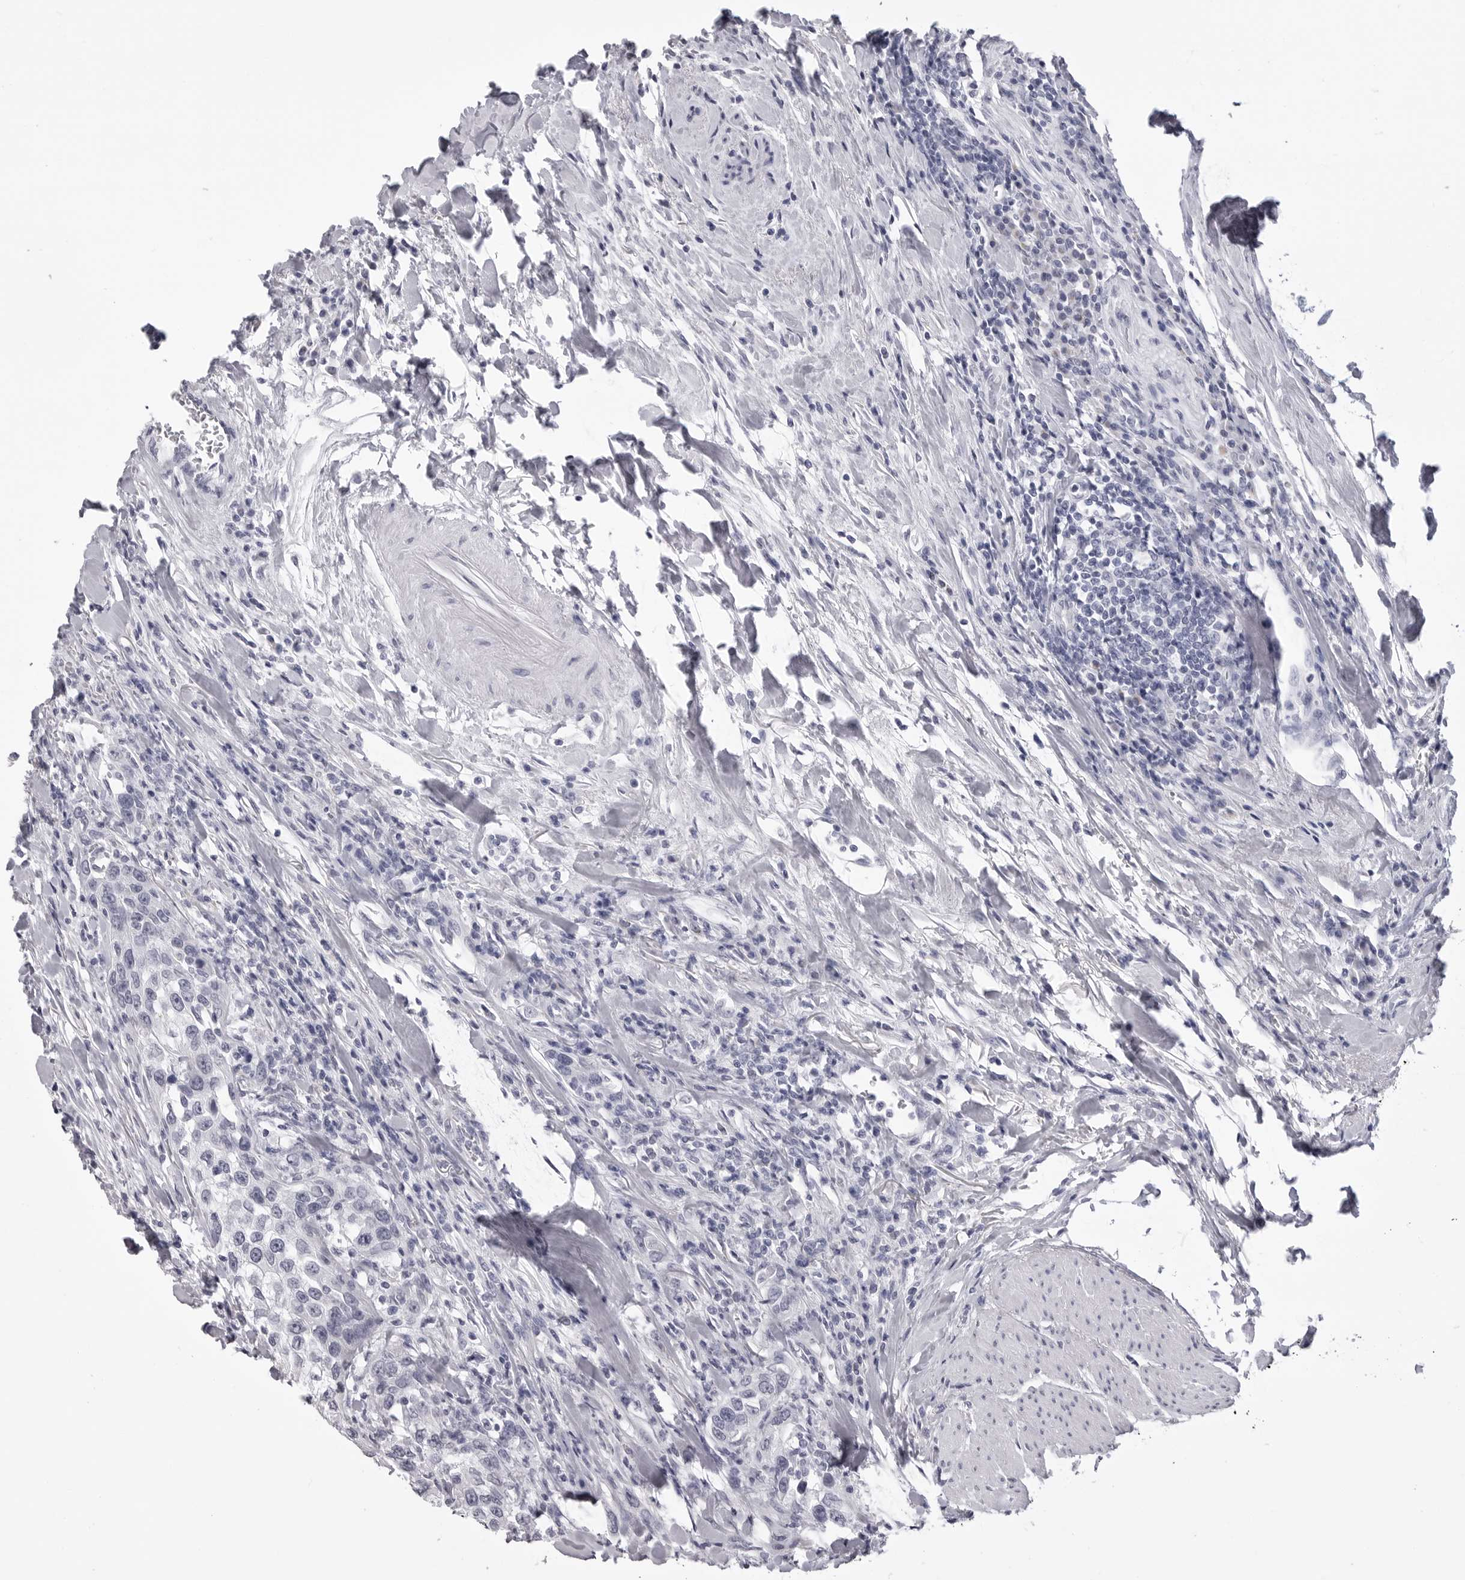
{"staining": {"intensity": "negative", "quantity": "none", "location": "none"}, "tissue": "urothelial cancer", "cell_type": "Tumor cells", "image_type": "cancer", "snomed": [{"axis": "morphology", "description": "Urothelial carcinoma, High grade"}, {"axis": "topography", "description": "Urinary bladder"}], "caption": "An immunohistochemistry histopathology image of urothelial carcinoma (high-grade) is shown. There is no staining in tumor cells of urothelial carcinoma (high-grade).", "gene": "LGALS4", "patient": {"sex": "female", "age": 80}}